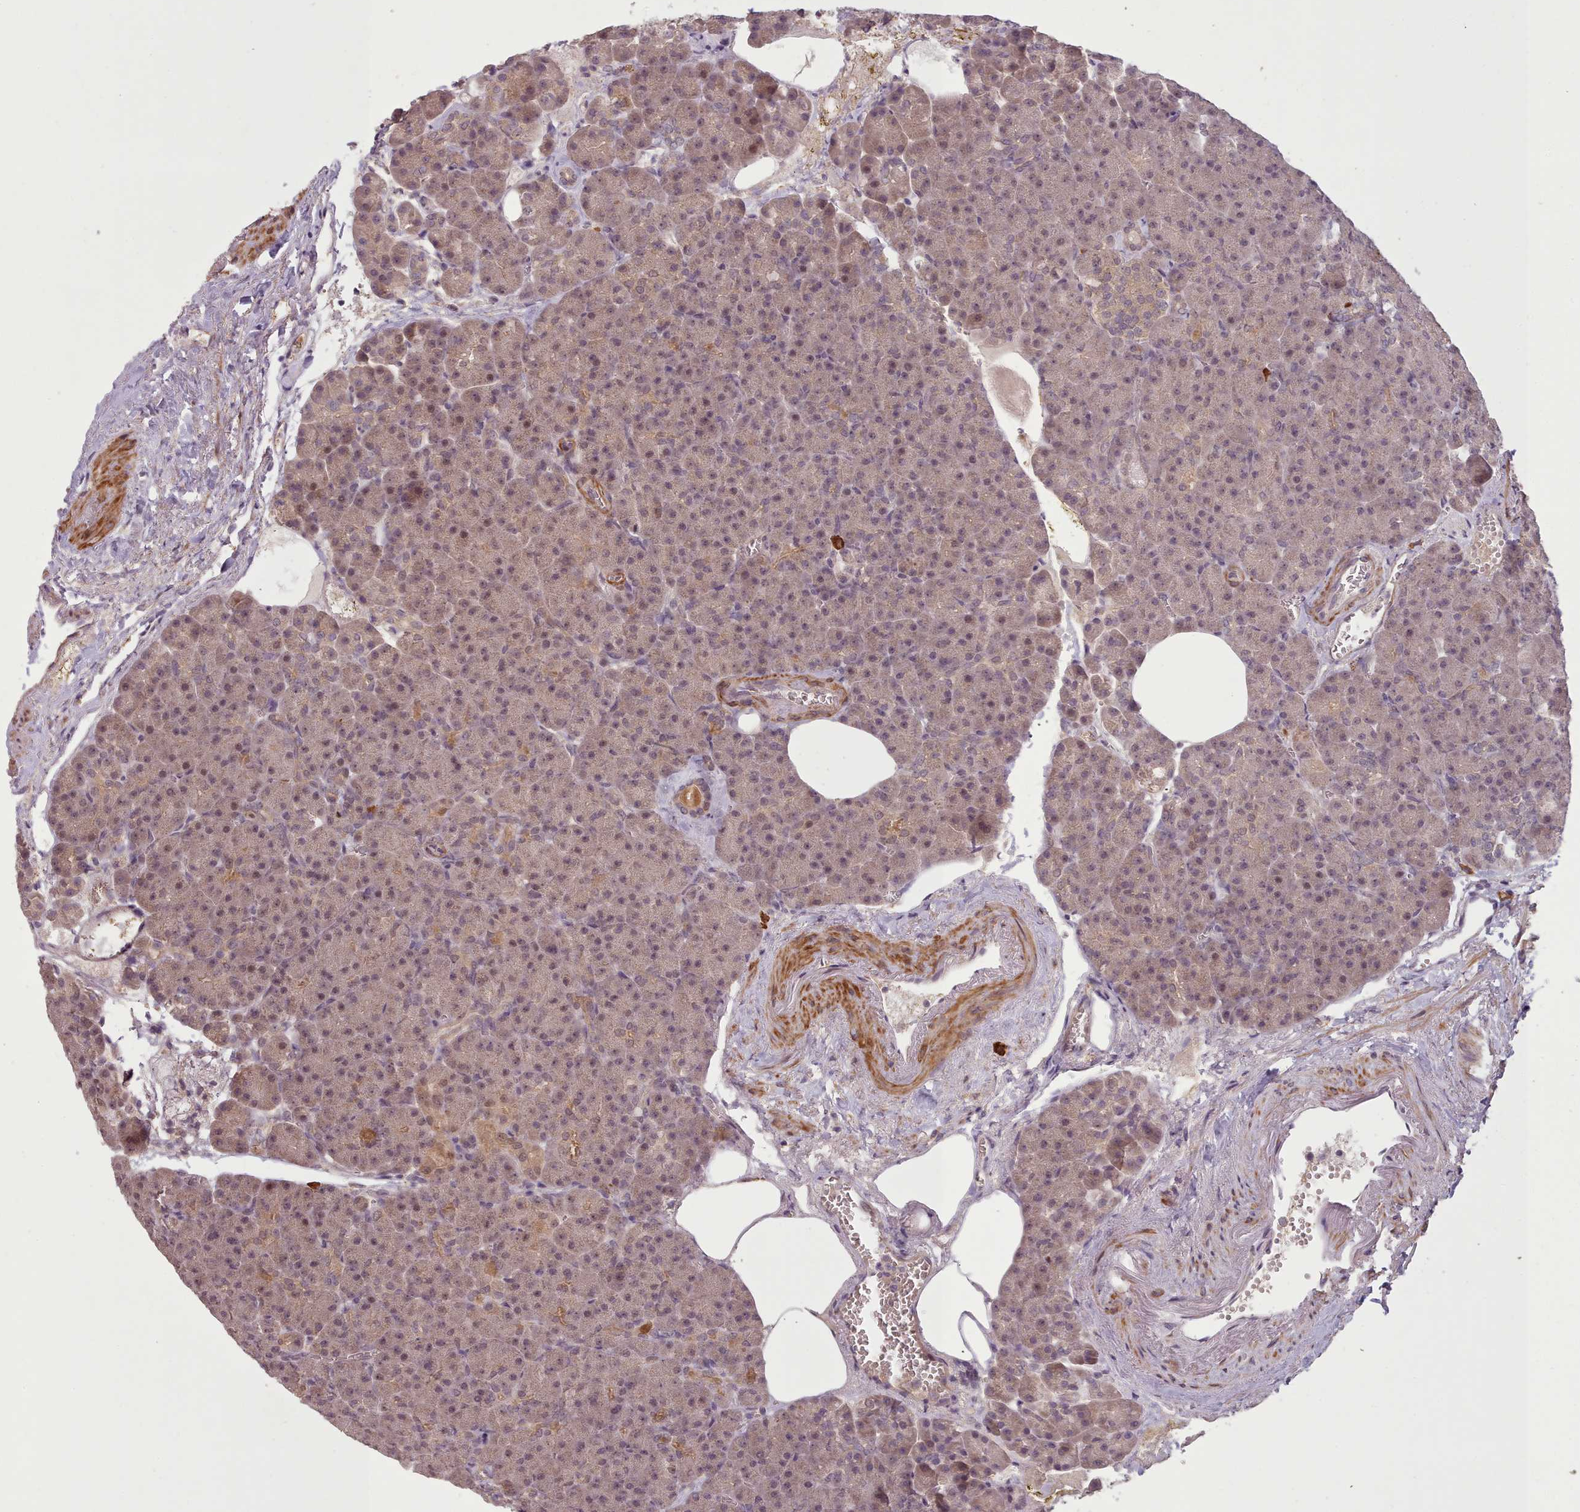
{"staining": {"intensity": "moderate", "quantity": "25%-75%", "location": "cytoplasmic/membranous,nuclear"}, "tissue": "pancreas", "cell_type": "Exocrine glandular cells", "image_type": "normal", "snomed": [{"axis": "morphology", "description": "Normal tissue, NOS"}, {"axis": "topography", "description": "Pancreas"}], "caption": "Protein positivity by immunohistochemistry displays moderate cytoplasmic/membranous,nuclear staining in about 25%-75% of exocrine glandular cells in normal pancreas.", "gene": "CDC6", "patient": {"sex": "female", "age": 74}}